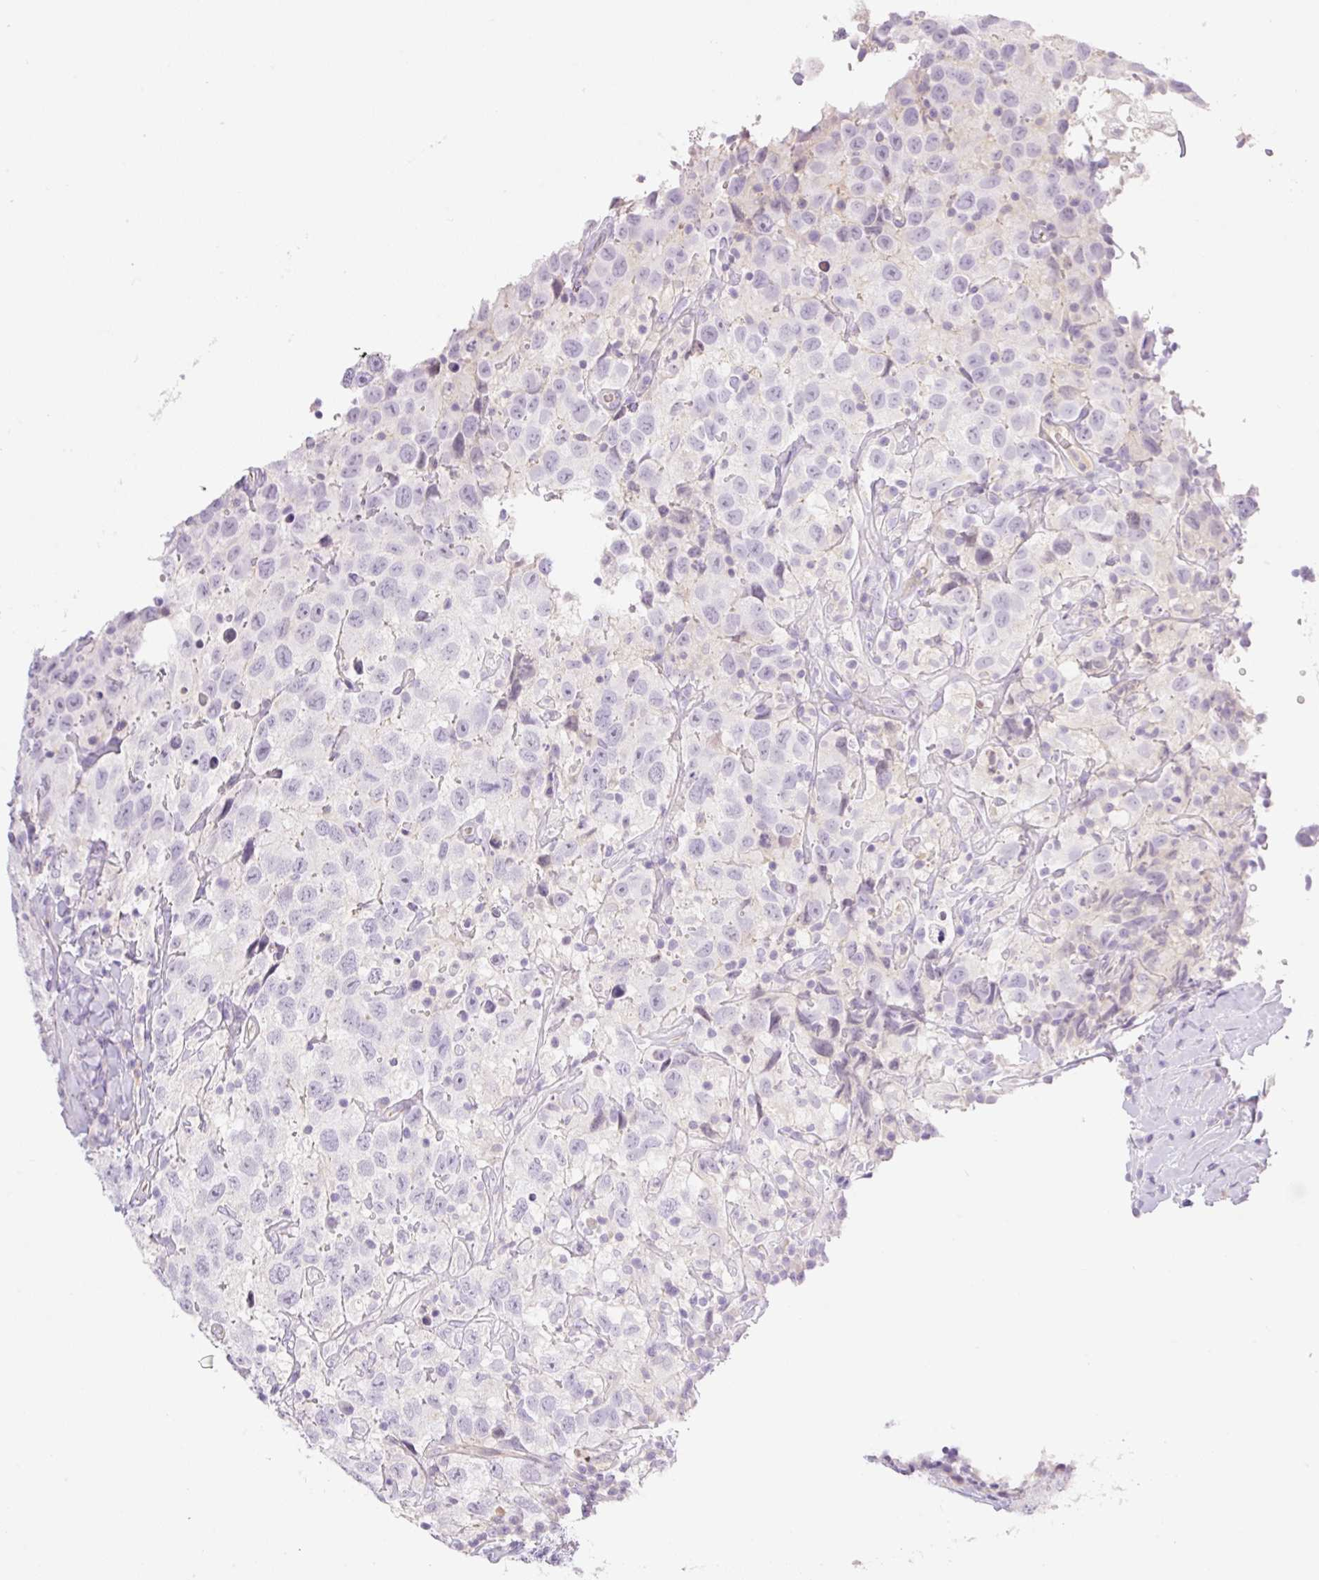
{"staining": {"intensity": "negative", "quantity": "none", "location": "none"}, "tissue": "testis cancer", "cell_type": "Tumor cells", "image_type": "cancer", "snomed": [{"axis": "morphology", "description": "Seminoma, NOS"}, {"axis": "topography", "description": "Testis"}], "caption": "Protein analysis of testis cancer reveals no significant positivity in tumor cells.", "gene": "MIA2", "patient": {"sex": "male", "age": 41}}